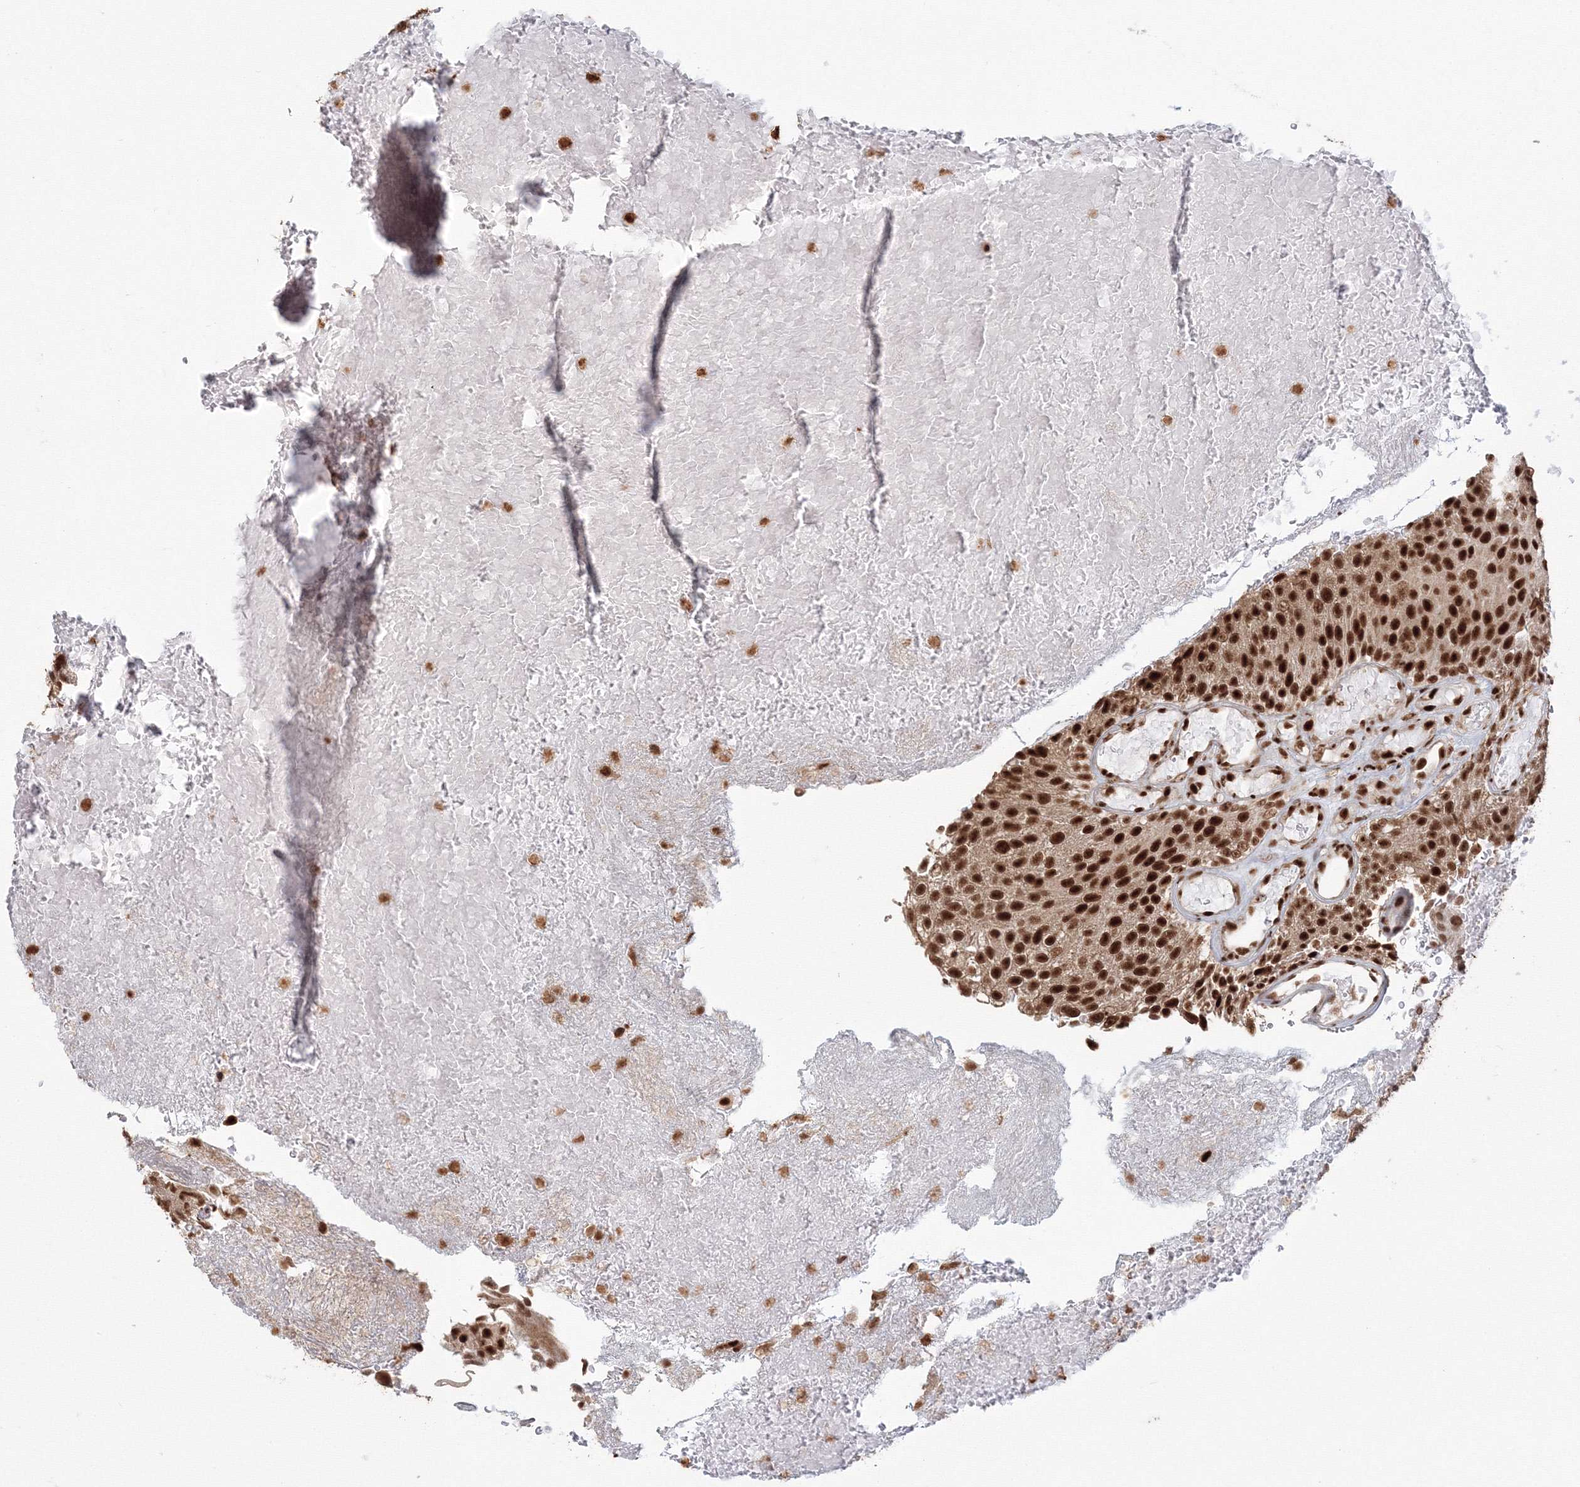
{"staining": {"intensity": "strong", "quantity": ">75%", "location": "nuclear"}, "tissue": "urothelial cancer", "cell_type": "Tumor cells", "image_type": "cancer", "snomed": [{"axis": "morphology", "description": "Urothelial carcinoma, Low grade"}, {"axis": "topography", "description": "Urinary bladder"}], "caption": "This is a micrograph of immunohistochemistry staining of urothelial carcinoma (low-grade), which shows strong positivity in the nuclear of tumor cells.", "gene": "KIF20A", "patient": {"sex": "male", "age": 78}}